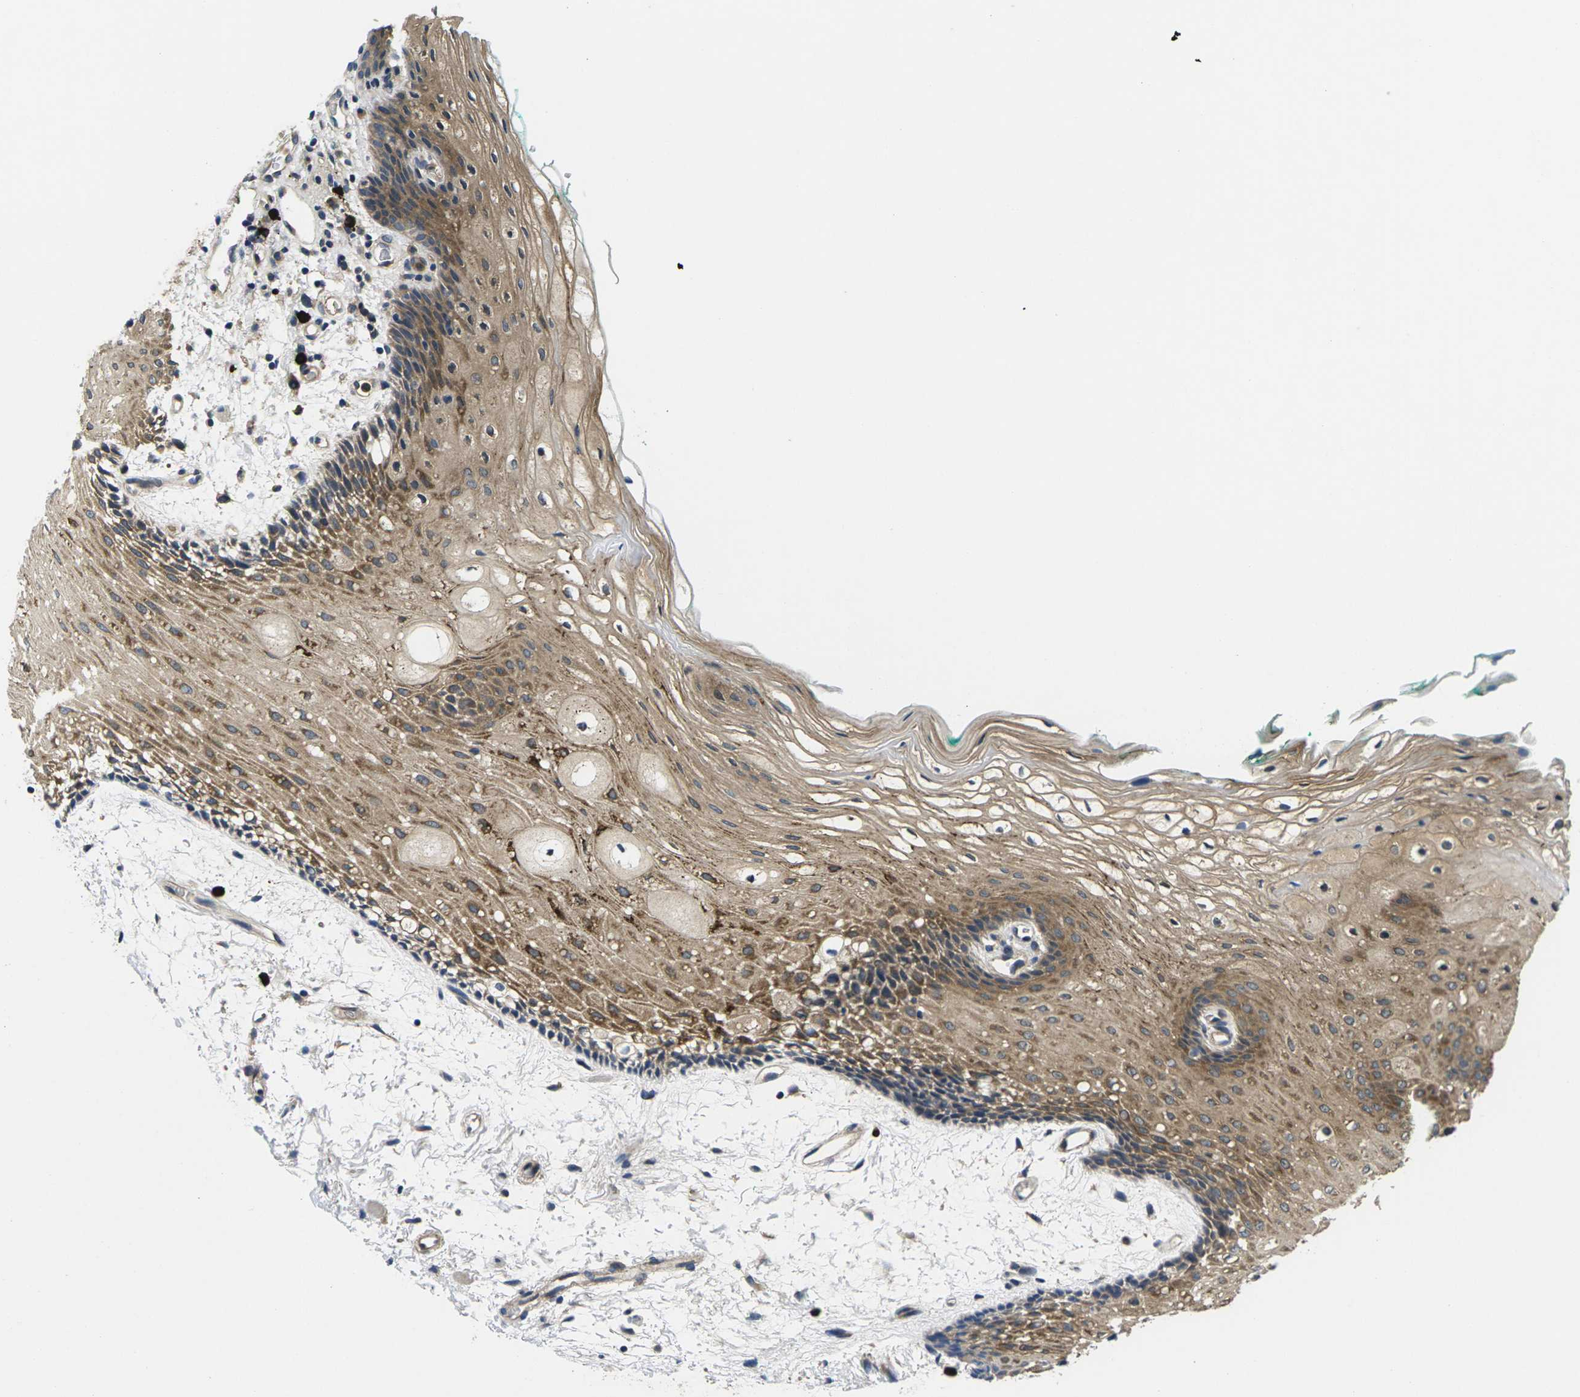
{"staining": {"intensity": "moderate", "quantity": ">75%", "location": "cytoplasmic/membranous"}, "tissue": "oral mucosa", "cell_type": "Squamous epithelial cells", "image_type": "normal", "snomed": [{"axis": "morphology", "description": "Normal tissue, NOS"}, {"axis": "topography", "description": "Skeletal muscle"}, {"axis": "topography", "description": "Oral tissue"}, {"axis": "topography", "description": "Peripheral nerve tissue"}], "caption": "An immunohistochemistry micrograph of normal tissue is shown. Protein staining in brown shows moderate cytoplasmic/membranous positivity in oral mucosa within squamous epithelial cells.", "gene": "PLCE1", "patient": {"sex": "female", "age": 84}}